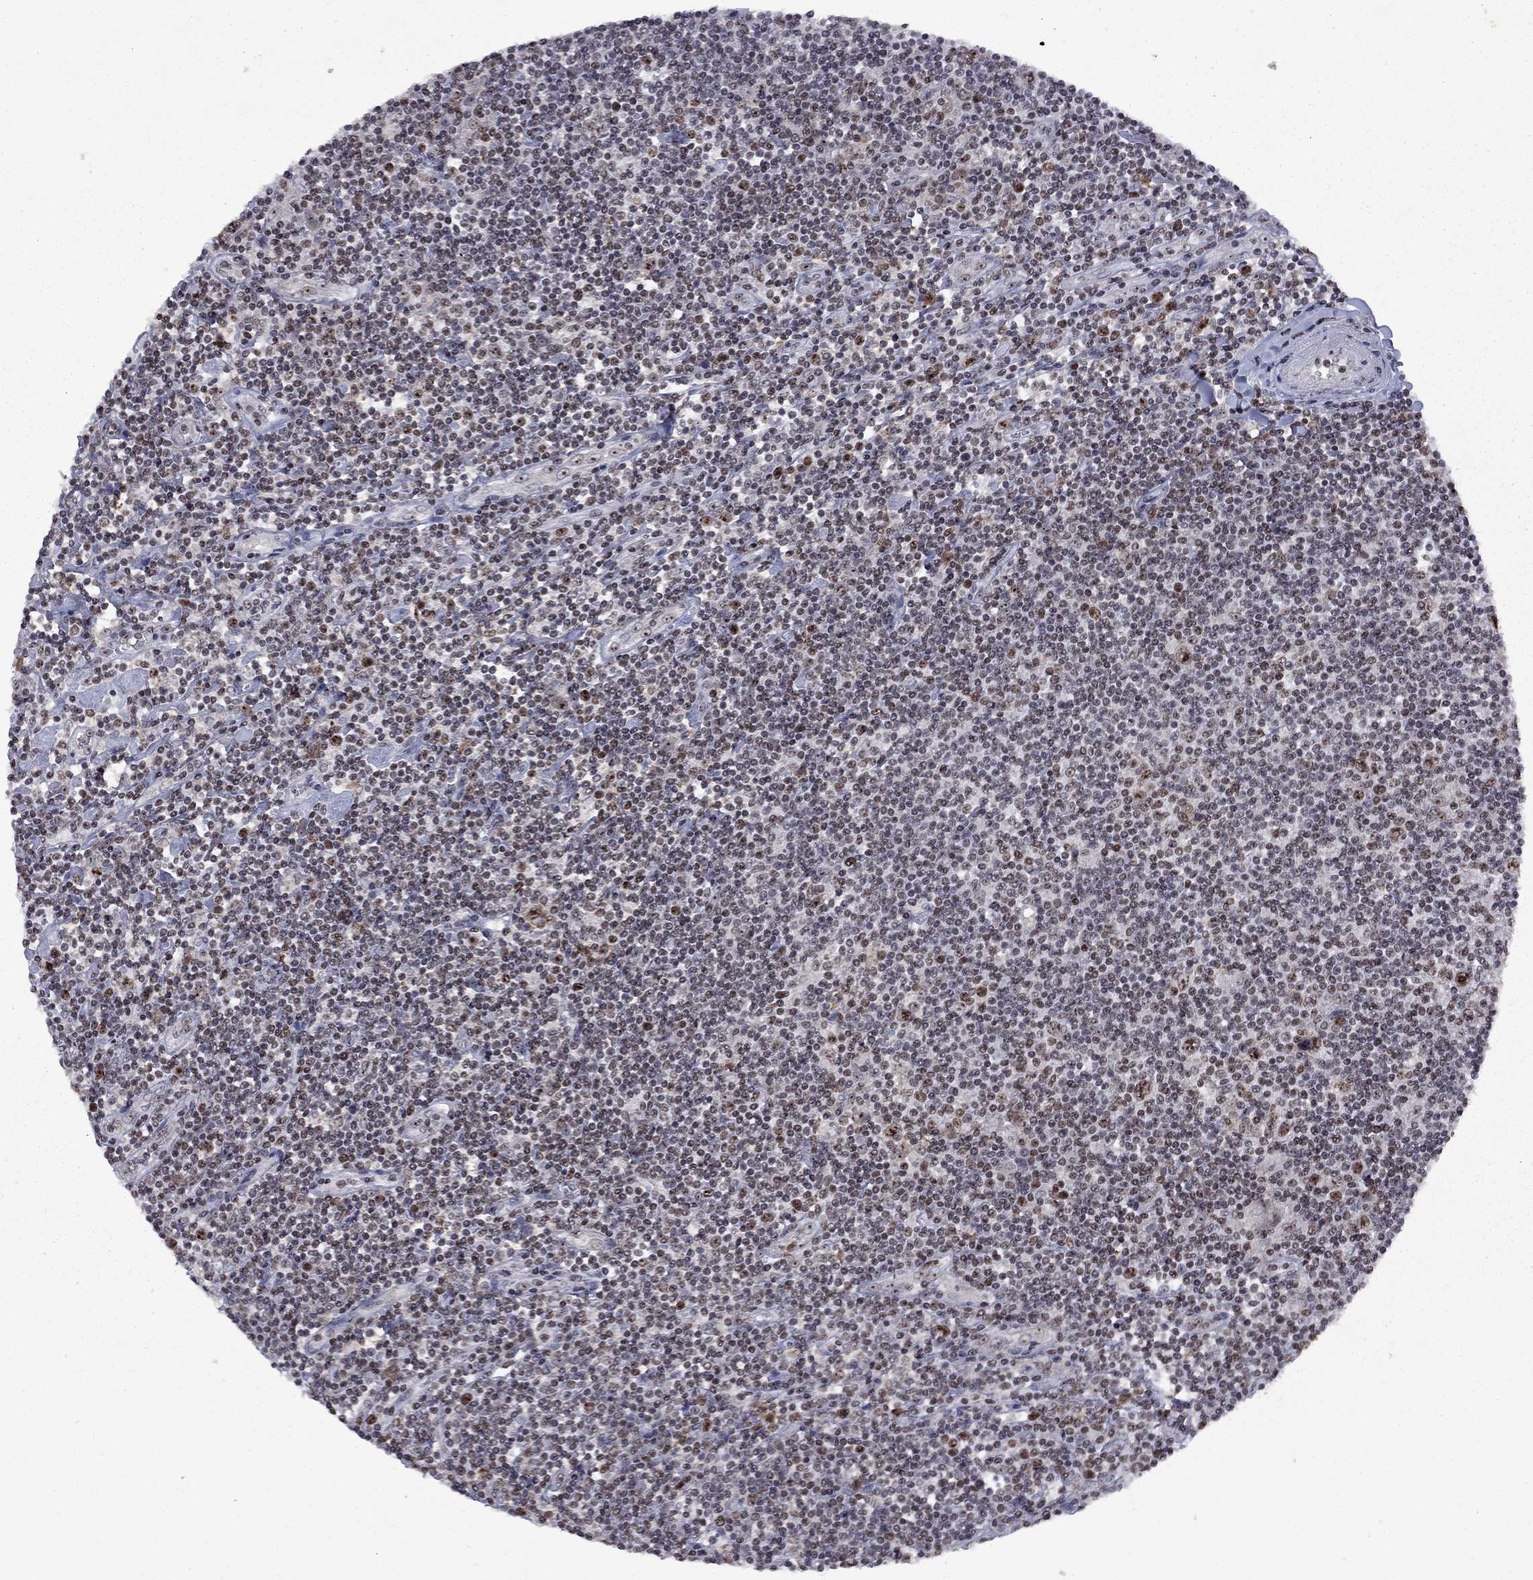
{"staining": {"intensity": "moderate", "quantity": ">75%", "location": "nuclear"}, "tissue": "lymphoma", "cell_type": "Tumor cells", "image_type": "cancer", "snomed": [{"axis": "morphology", "description": "Hodgkin's disease, NOS"}, {"axis": "topography", "description": "Lymph node"}], "caption": "Protein staining by immunohistochemistry shows moderate nuclear positivity in approximately >75% of tumor cells in Hodgkin's disease.", "gene": "SPOUT1", "patient": {"sex": "male", "age": 40}}